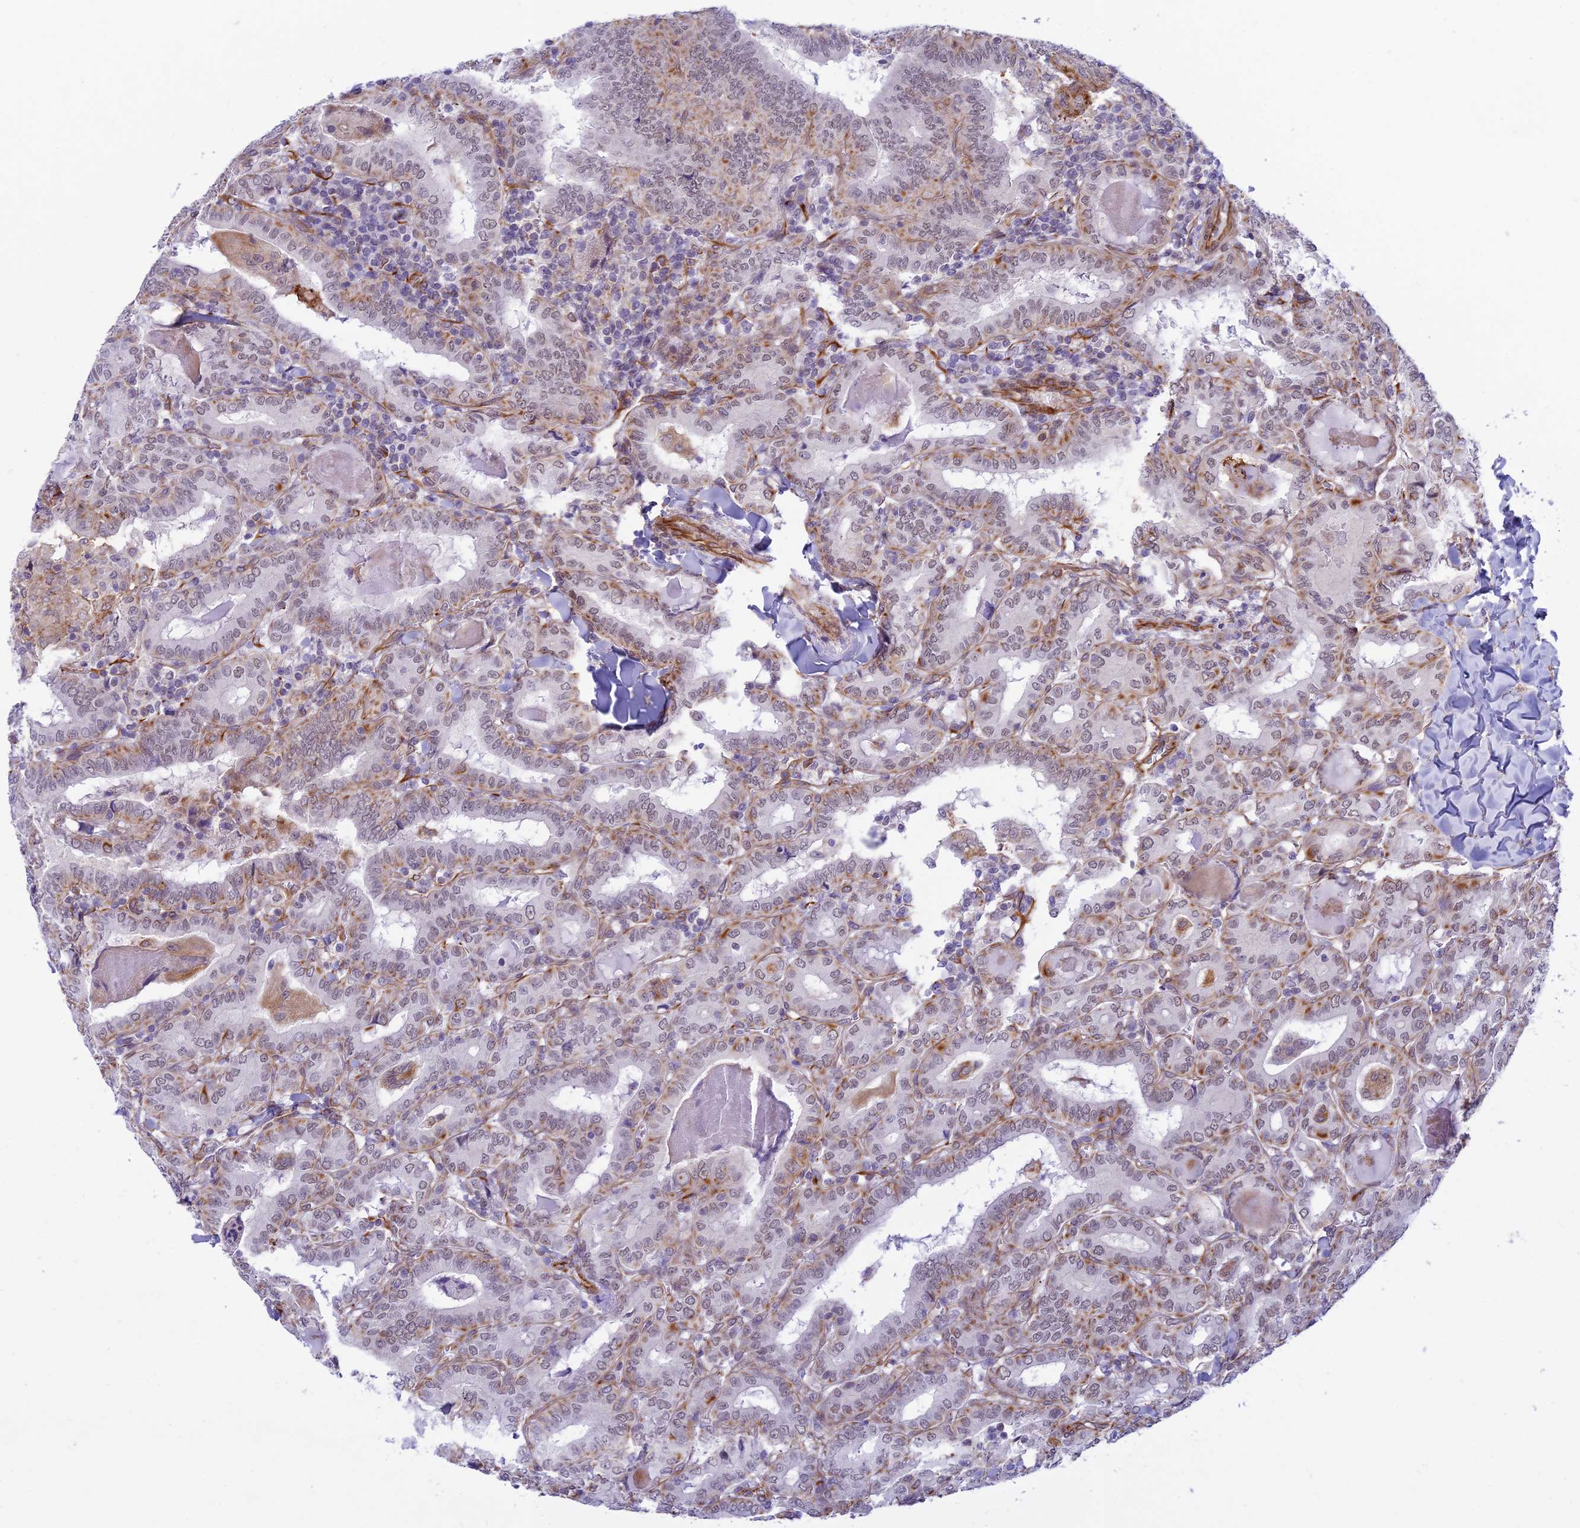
{"staining": {"intensity": "moderate", "quantity": ">75%", "location": "cytoplasmic/membranous,nuclear"}, "tissue": "thyroid cancer", "cell_type": "Tumor cells", "image_type": "cancer", "snomed": [{"axis": "morphology", "description": "Papillary adenocarcinoma, NOS"}, {"axis": "topography", "description": "Thyroid gland"}], "caption": "Immunohistochemical staining of human thyroid cancer demonstrates medium levels of moderate cytoplasmic/membranous and nuclear expression in approximately >75% of tumor cells. (DAB = brown stain, brightfield microscopy at high magnification).", "gene": "SAPCD2", "patient": {"sex": "female", "age": 72}}